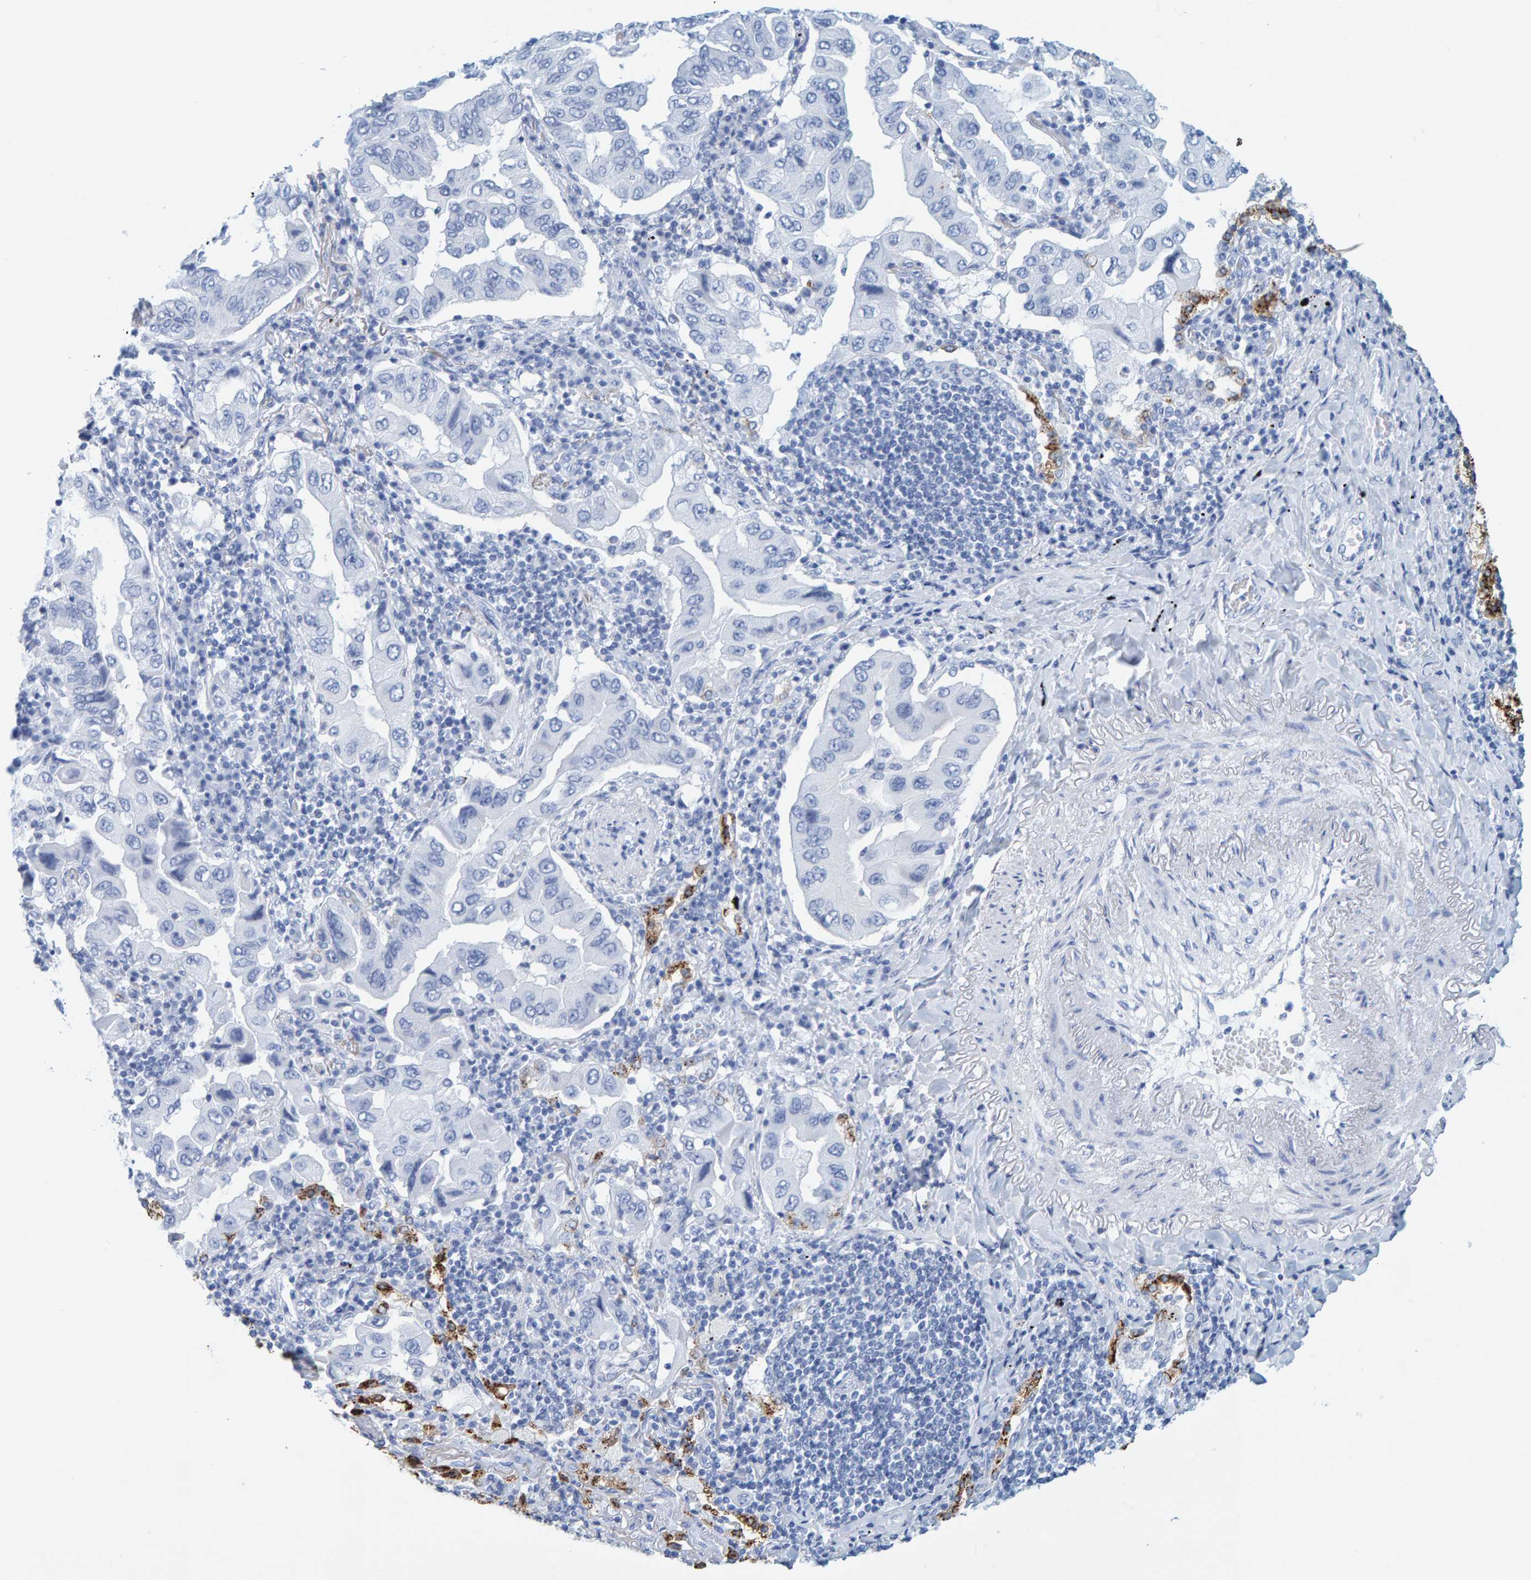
{"staining": {"intensity": "negative", "quantity": "none", "location": "none"}, "tissue": "lung cancer", "cell_type": "Tumor cells", "image_type": "cancer", "snomed": [{"axis": "morphology", "description": "Adenocarcinoma, NOS"}, {"axis": "topography", "description": "Lung"}], "caption": "Photomicrograph shows no protein staining in tumor cells of lung cancer tissue.", "gene": "SFTPC", "patient": {"sex": "female", "age": 65}}